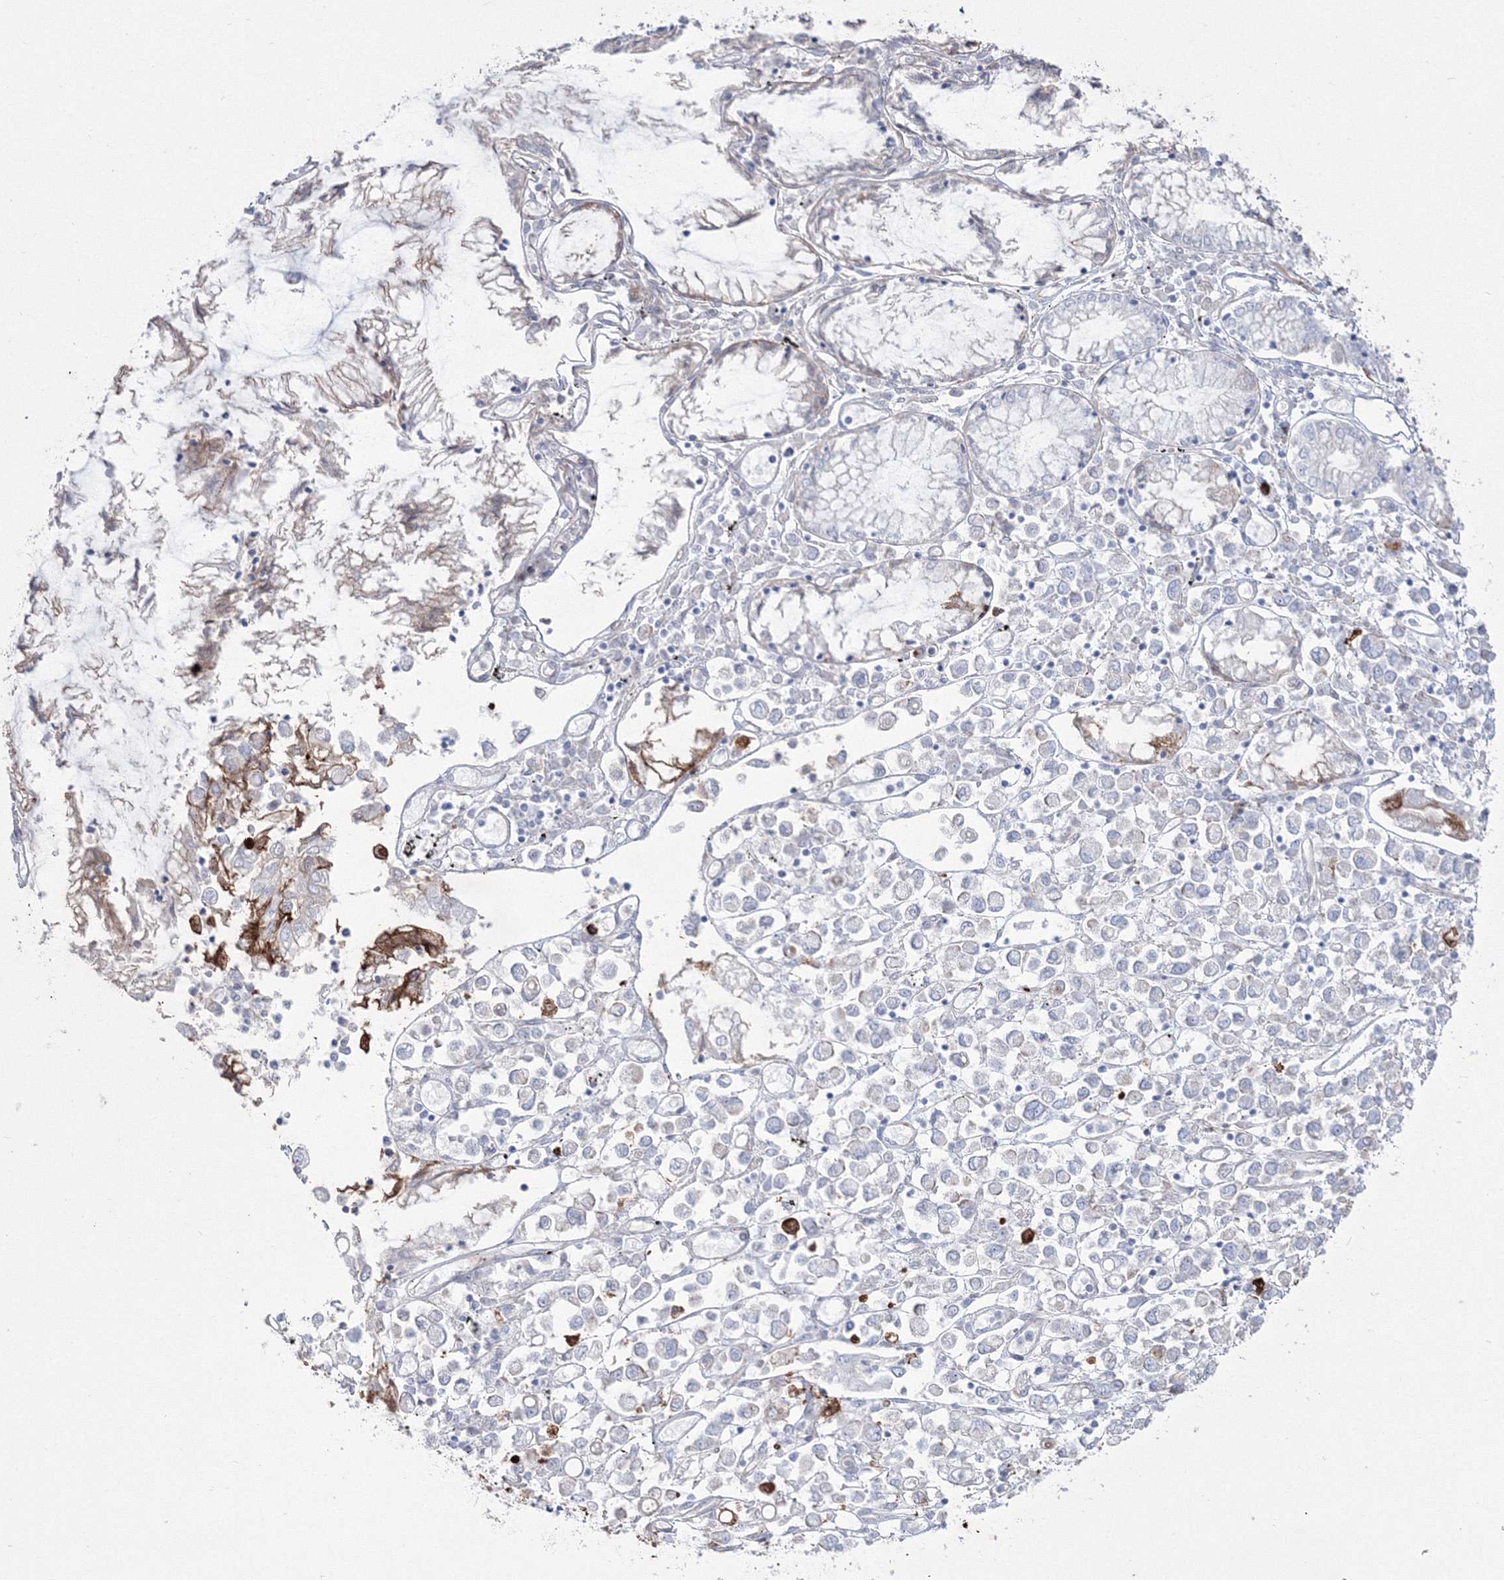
{"staining": {"intensity": "negative", "quantity": "none", "location": "none"}, "tissue": "stomach cancer", "cell_type": "Tumor cells", "image_type": "cancer", "snomed": [{"axis": "morphology", "description": "Adenocarcinoma, NOS"}, {"axis": "topography", "description": "Stomach"}], "caption": "There is no significant expression in tumor cells of adenocarcinoma (stomach). Nuclei are stained in blue.", "gene": "HYAL2", "patient": {"sex": "female", "age": 76}}